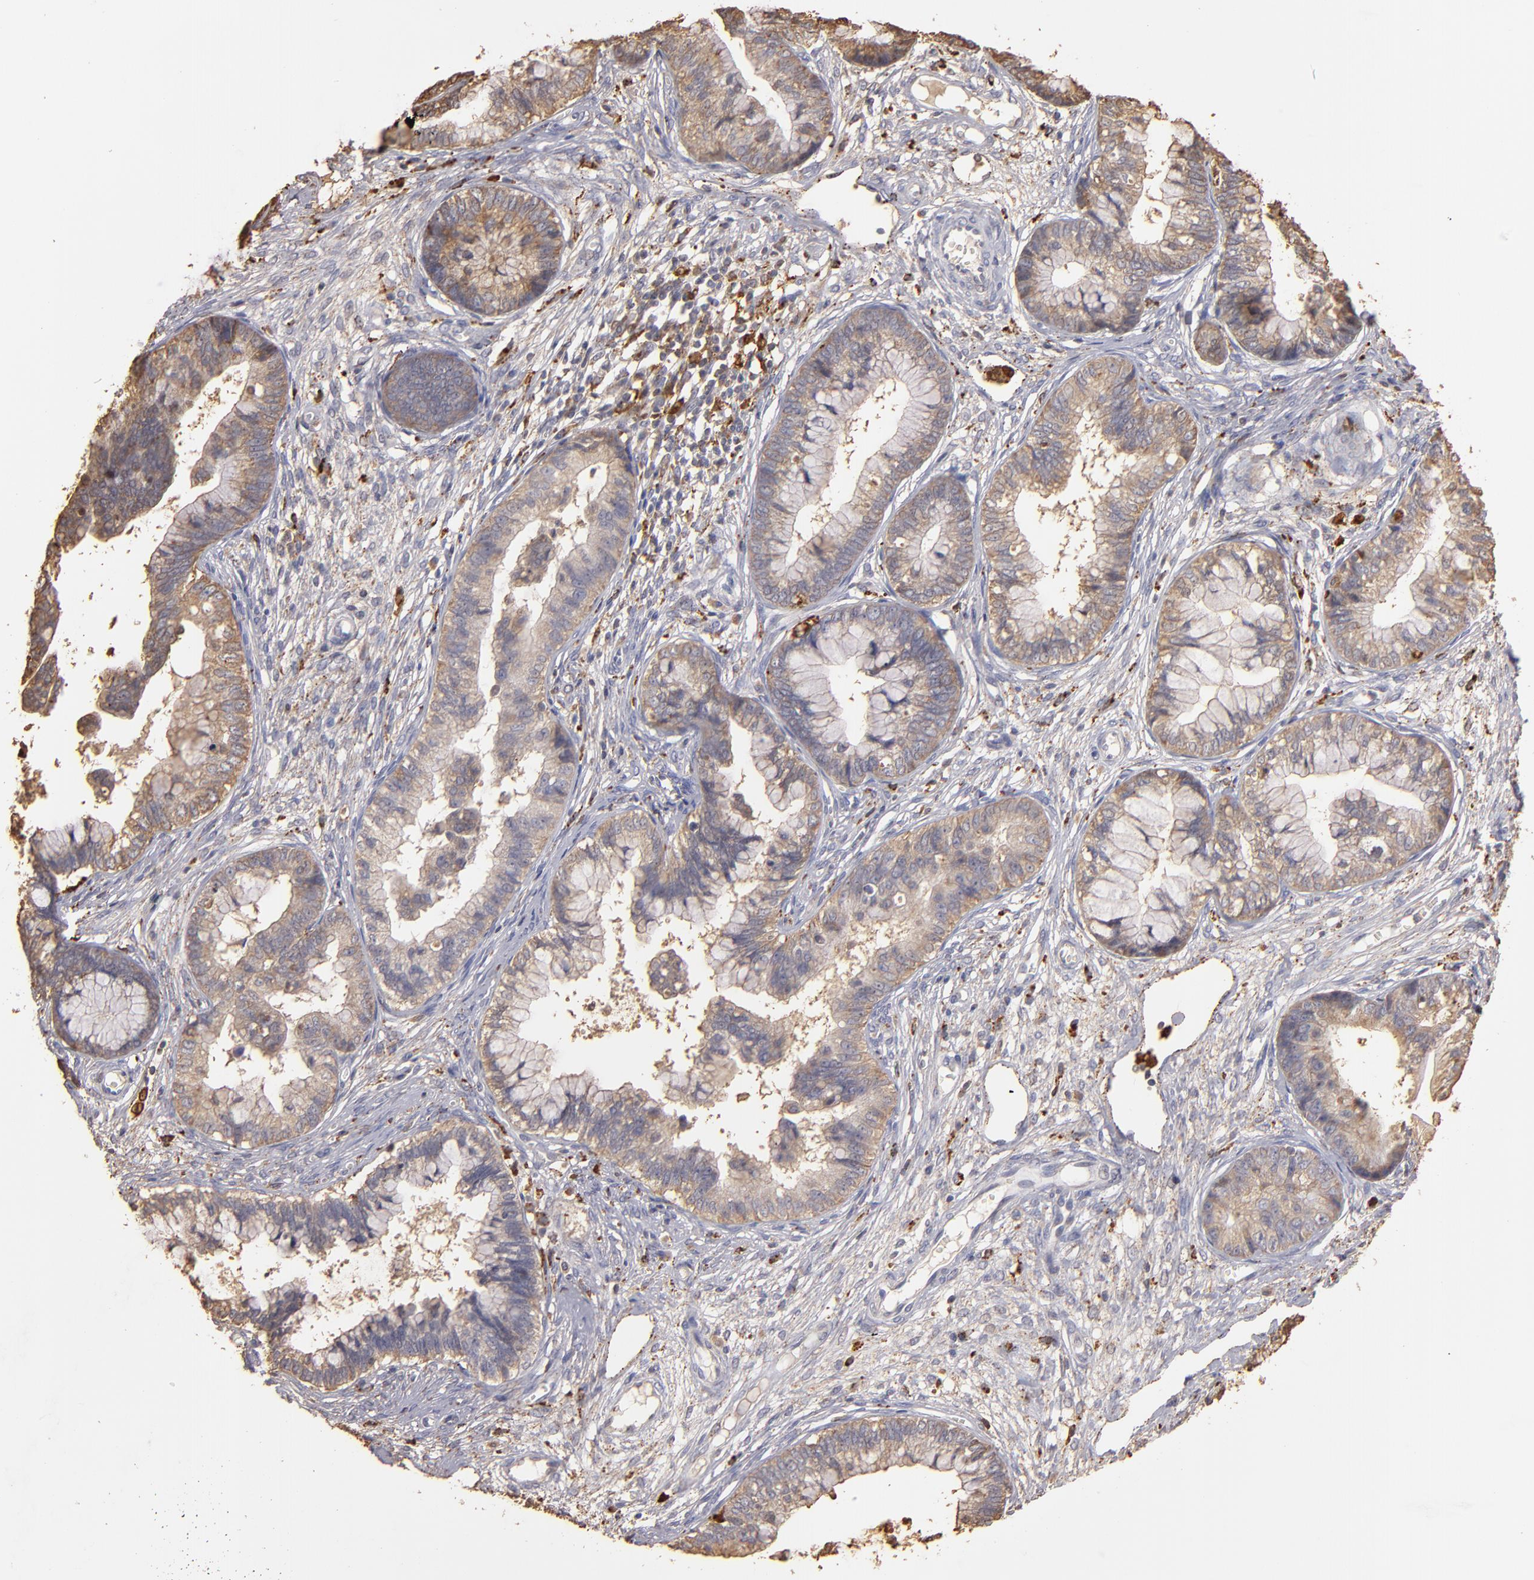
{"staining": {"intensity": "moderate", "quantity": ">75%", "location": "cytoplasmic/membranous"}, "tissue": "cervical cancer", "cell_type": "Tumor cells", "image_type": "cancer", "snomed": [{"axis": "morphology", "description": "Adenocarcinoma, NOS"}, {"axis": "topography", "description": "Cervix"}], "caption": "An image showing moderate cytoplasmic/membranous positivity in about >75% of tumor cells in adenocarcinoma (cervical), as visualized by brown immunohistochemical staining.", "gene": "TRAF1", "patient": {"sex": "female", "age": 44}}